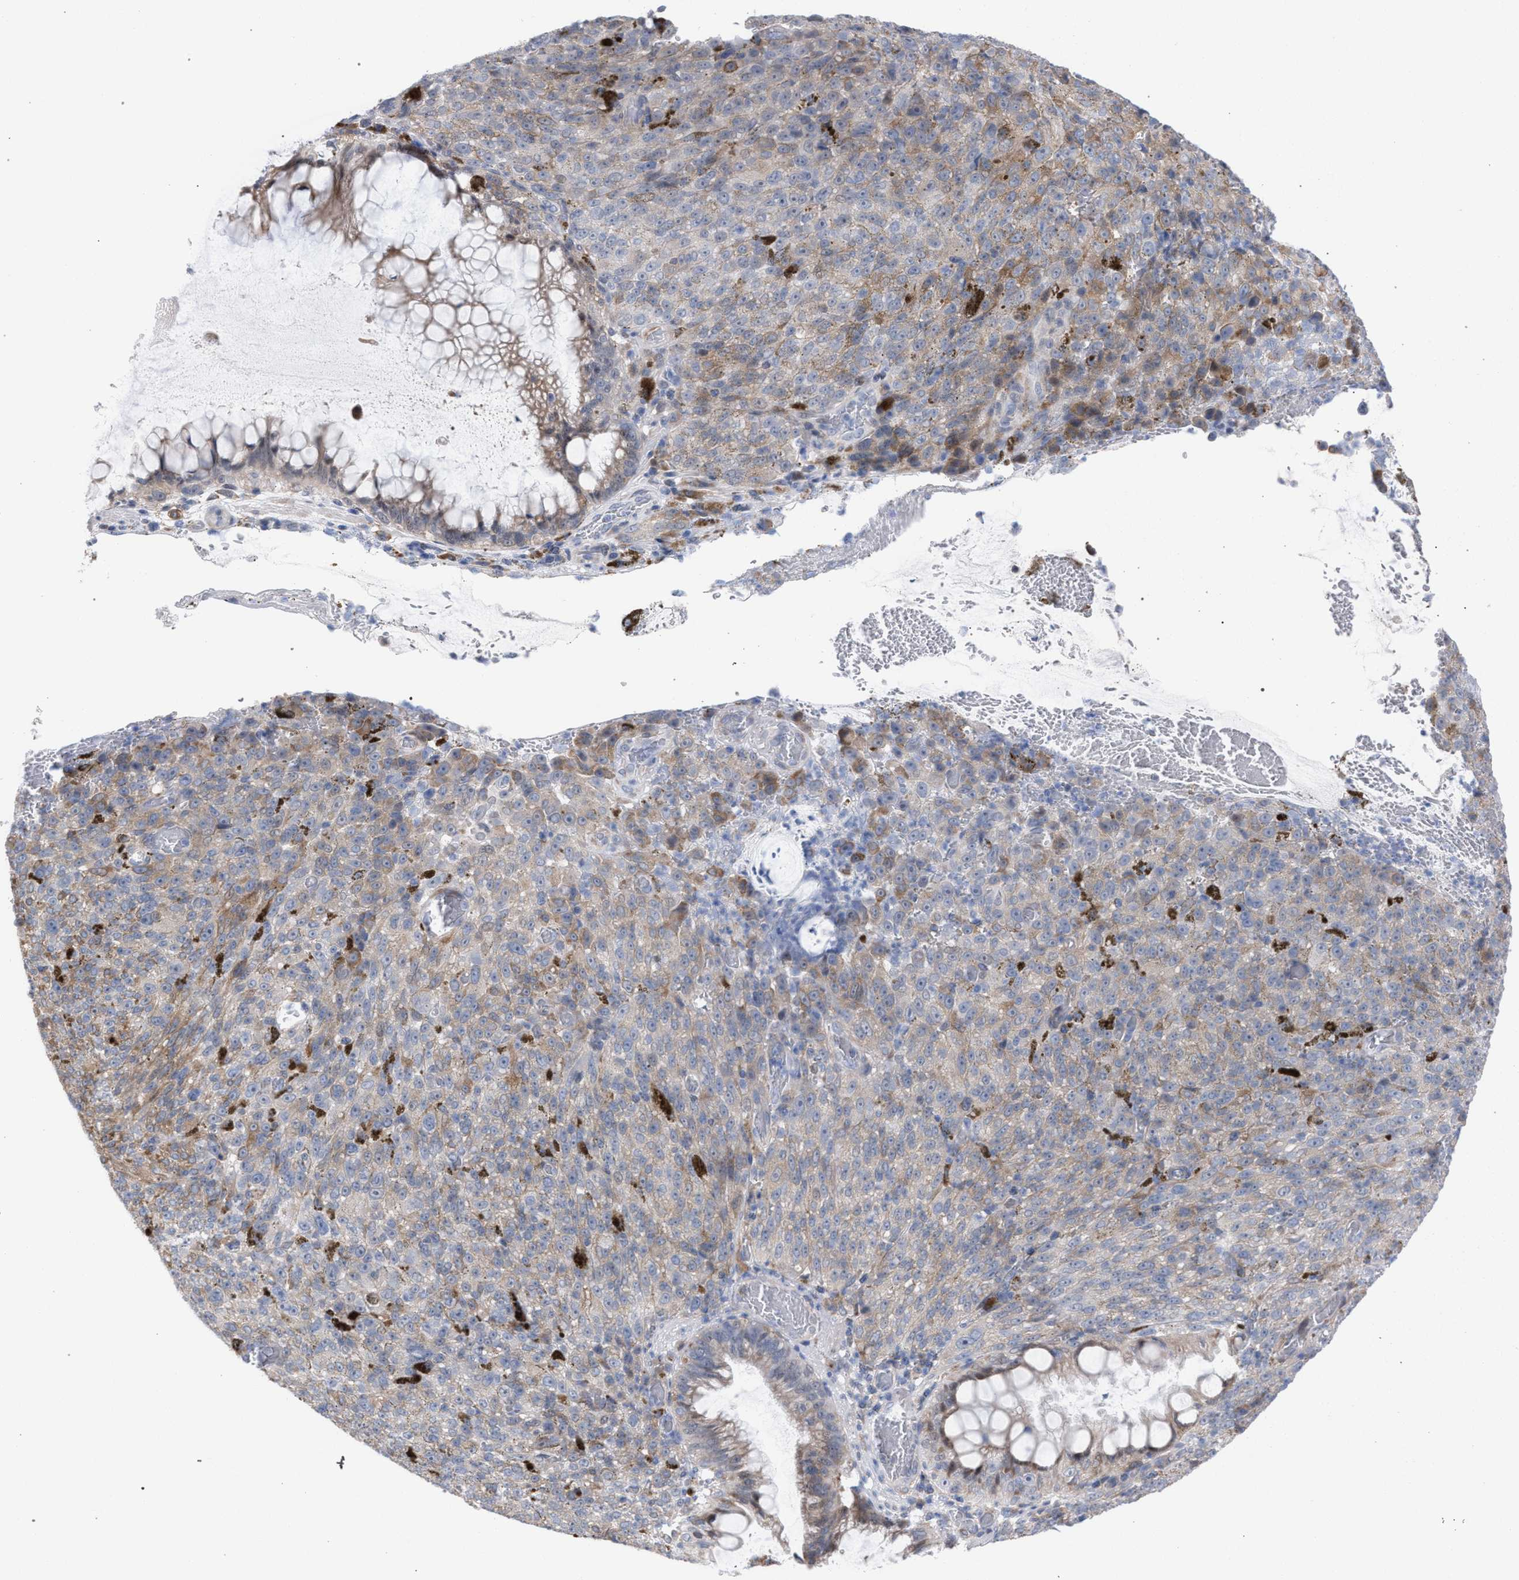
{"staining": {"intensity": "moderate", "quantity": "25%-75%", "location": "cytoplasmic/membranous"}, "tissue": "melanoma", "cell_type": "Tumor cells", "image_type": "cancer", "snomed": [{"axis": "morphology", "description": "Malignant melanoma, NOS"}, {"axis": "topography", "description": "Rectum"}], "caption": "Melanoma tissue demonstrates moderate cytoplasmic/membranous positivity in about 25%-75% of tumor cells, visualized by immunohistochemistry. (Brightfield microscopy of DAB IHC at high magnification).", "gene": "FHOD3", "patient": {"sex": "female", "age": 81}}